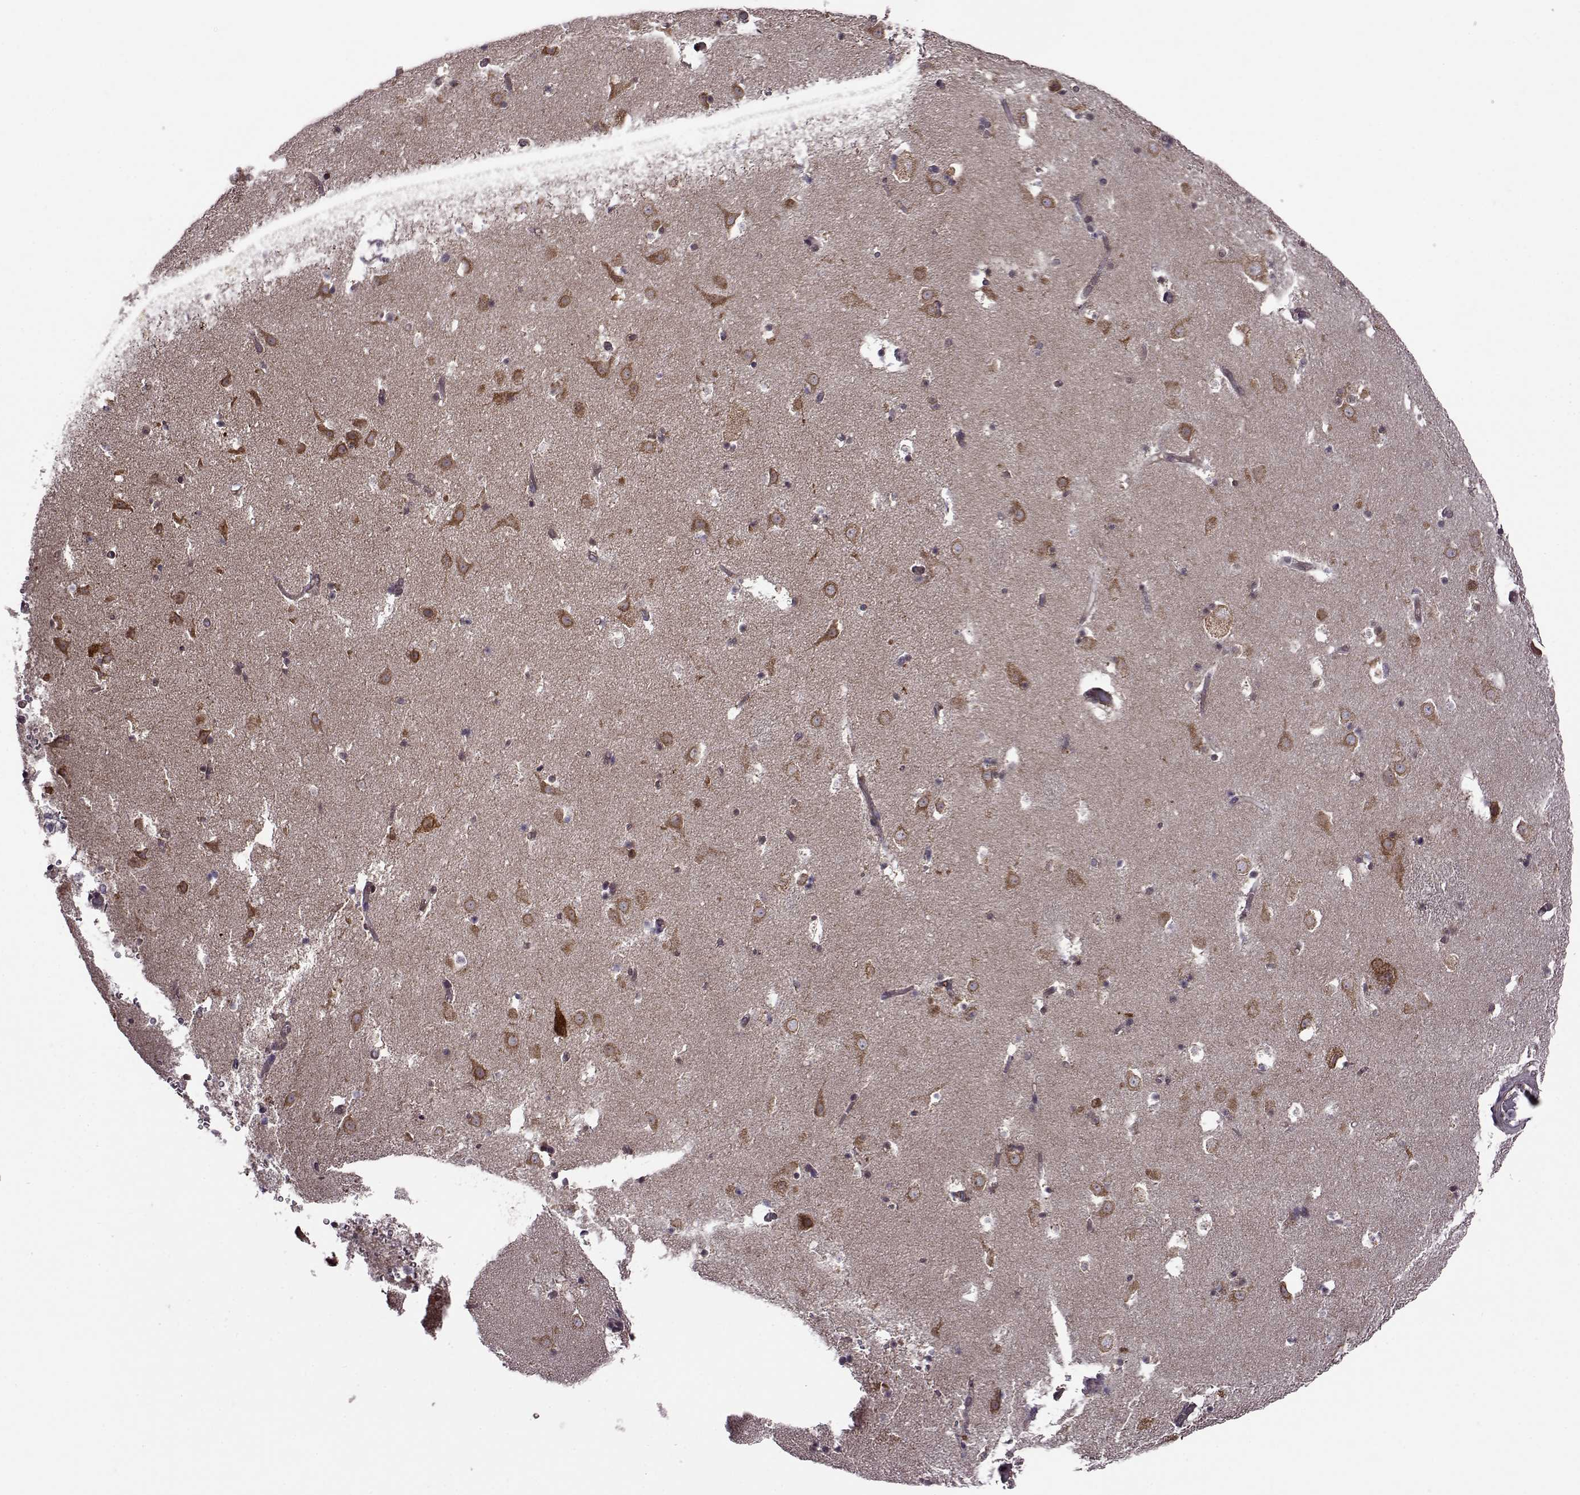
{"staining": {"intensity": "weak", "quantity": "<25%", "location": "cytoplasmic/membranous"}, "tissue": "caudate", "cell_type": "Glial cells", "image_type": "normal", "snomed": [{"axis": "morphology", "description": "Normal tissue, NOS"}, {"axis": "topography", "description": "Lateral ventricle wall"}], "caption": "High magnification brightfield microscopy of normal caudate stained with DAB (brown) and counterstained with hematoxylin (blue): glial cells show no significant staining. (DAB immunohistochemistry (IHC) with hematoxylin counter stain).", "gene": "URI1", "patient": {"sex": "female", "age": 42}}